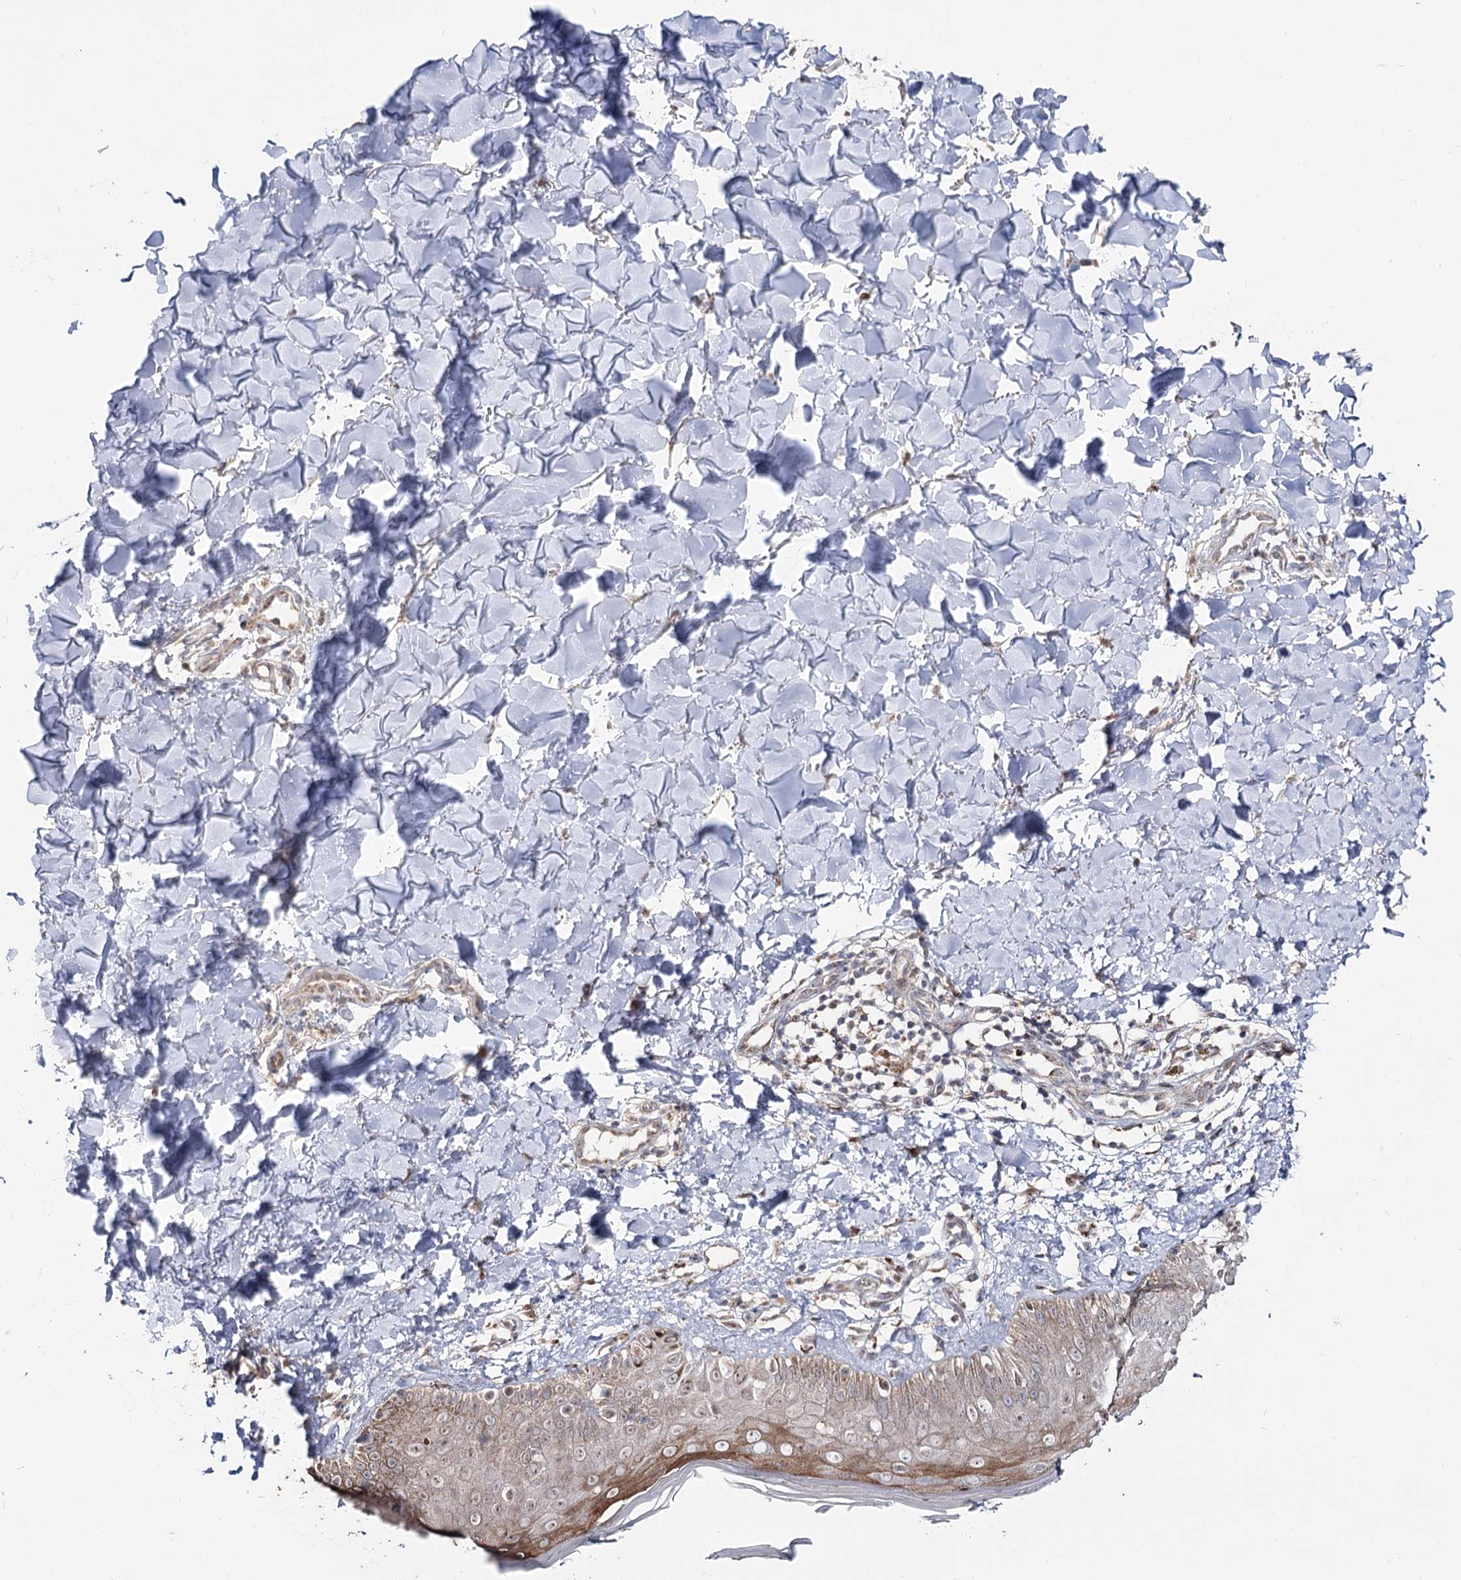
{"staining": {"intensity": "moderate", "quantity": ">75%", "location": "cytoplasmic/membranous"}, "tissue": "skin", "cell_type": "Fibroblasts", "image_type": "normal", "snomed": [{"axis": "morphology", "description": "Normal tissue, NOS"}, {"axis": "topography", "description": "Skin"}], "caption": "Immunohistochemistry micrograph of unremarkable skin: skin stained using IHC reveals medium levels of moderate protein expression localized specifically in the cytoplasmic/membranous of fibroblasts, appearing as a cytoplasmic/membranous brown color.", "gene": "RUFY4", "patient": {"sex": "male", "age": 52}}